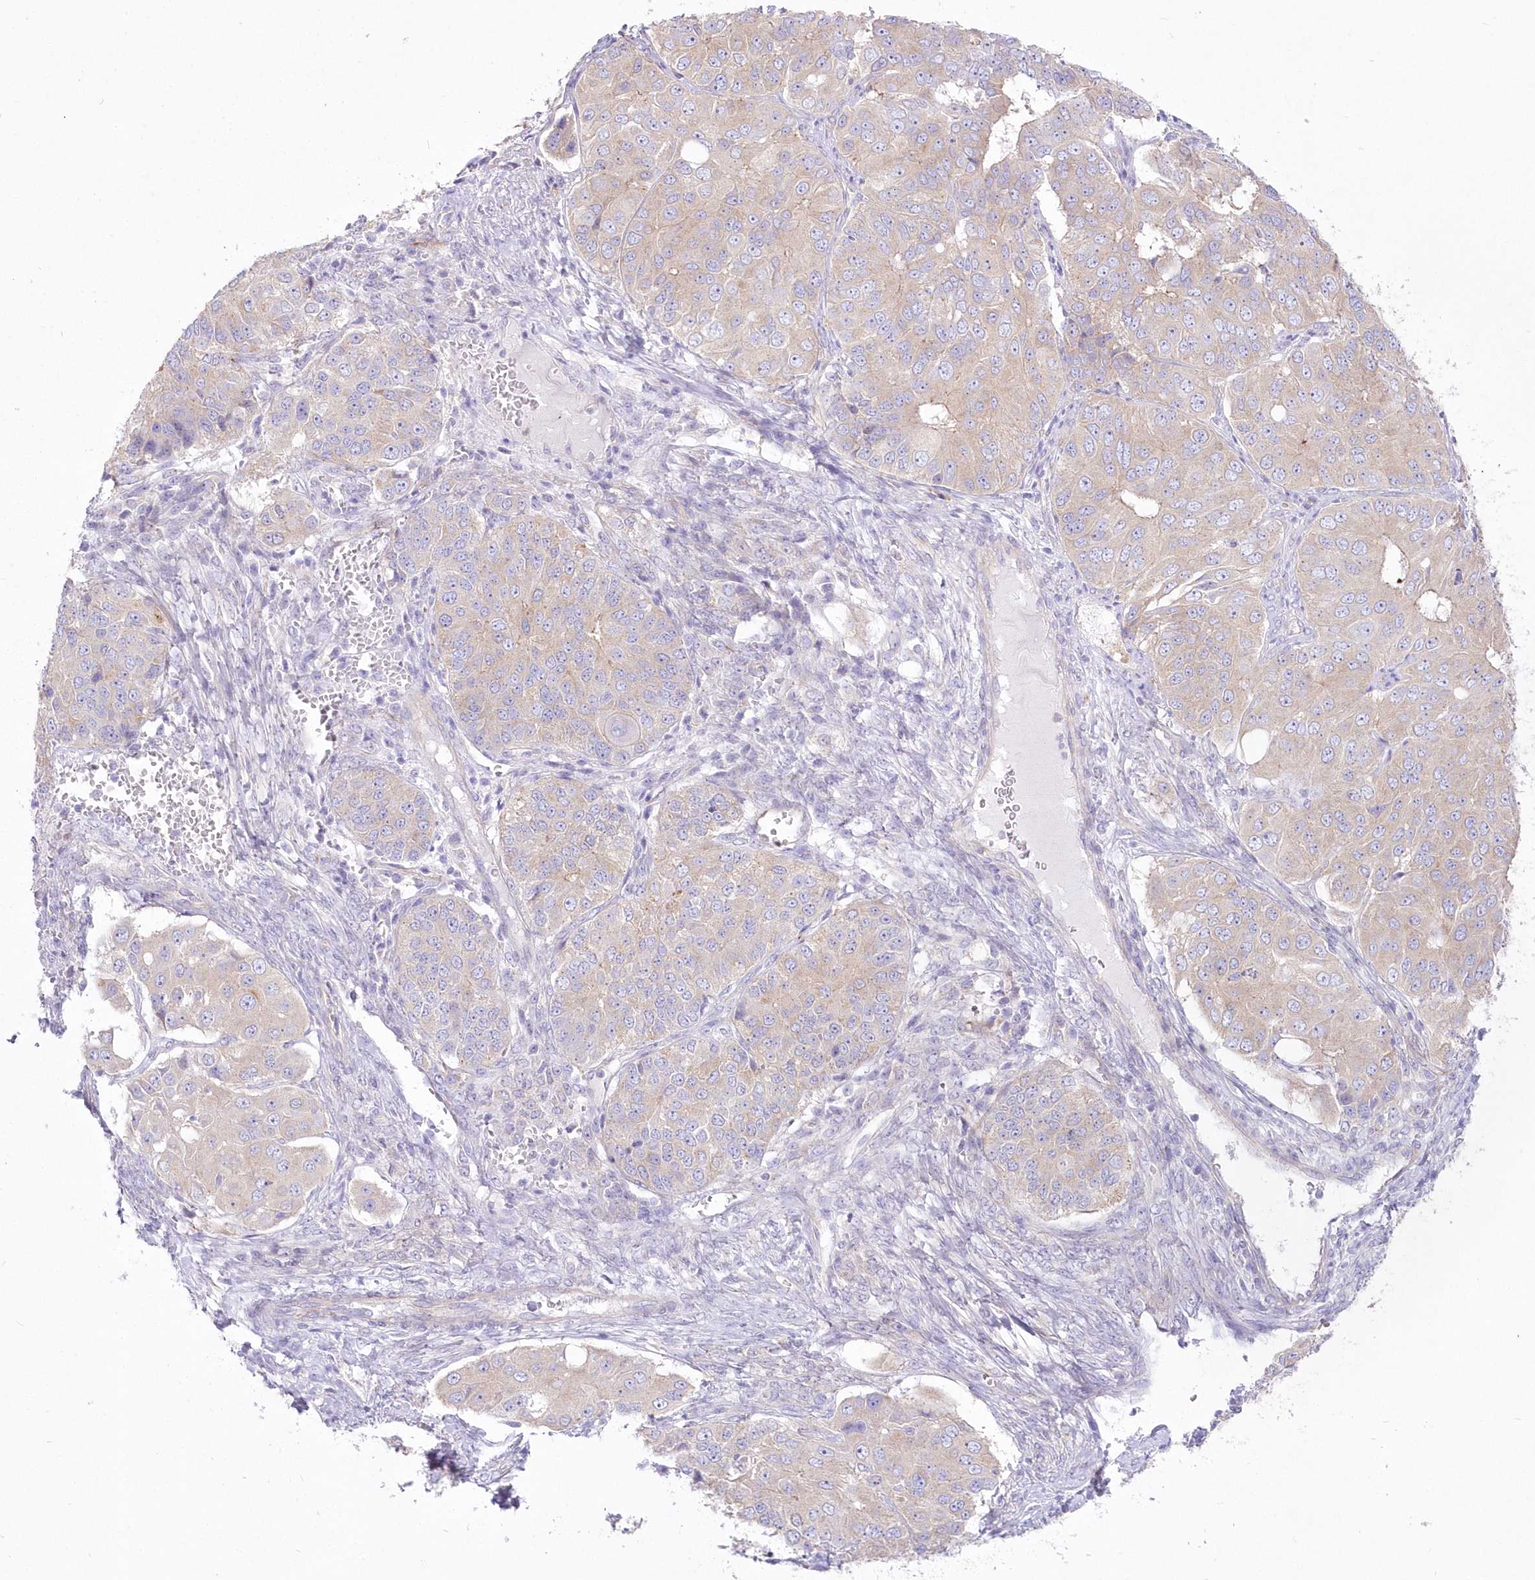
{"staining": {"intensity": "weak", "quantity": ">75%", "location": "cytoplasmic/membranous"}, "tissue": "ovarian cancer", "cell_type": "Tumor cells", "image_type": "cancer", "snomed": [{"axis": "morphology", "description": "Carcinoma, endometroid"}, {"axis": "topography", "description": "Ovary"}], "caption": "High-power microscopy captured an immunohistochemistry (IHC) image of endometroid carcinoma (ovarian), revealing weak cytoplasmic/membranous positivity in approximately >75% of tumor cells.", "gene": "ZNF843", "patient": {"sex": "female", "age": 51}}